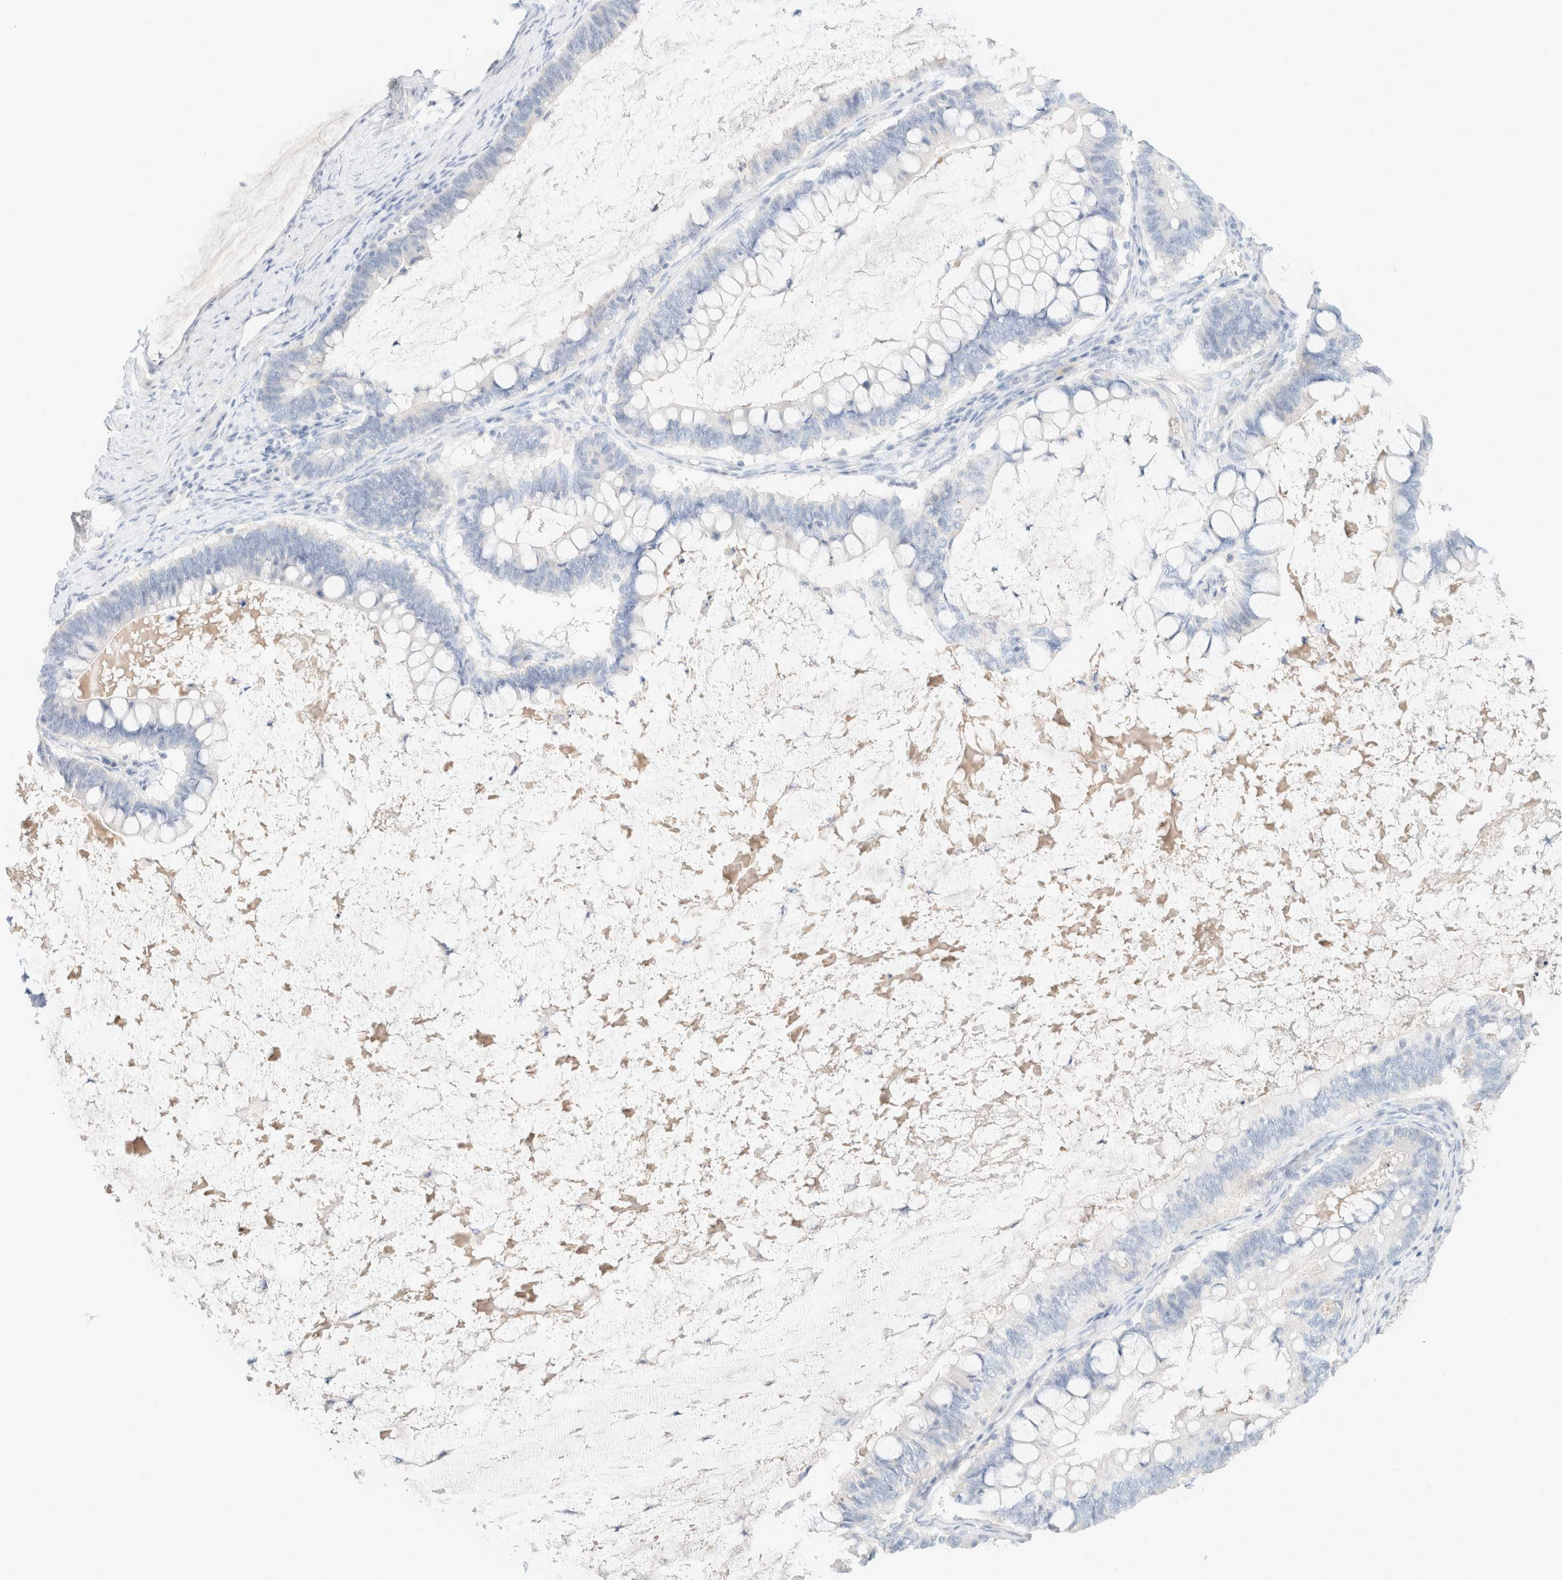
{"staining": {"intensity": "negative", "quantity": "none", "location": "none"}, "tissue": "ovarian cancer", "cell_type": "Tumor cells", "image_type": "cancer", "snomed": [{"axis": "morphology", "description": "Cystadenocarcinoma, mucinous, NOS"}, {"axis": "topography", "description": "Ovary"}], "caption": "A high-resolution photomicrograph shows immunohistochemistry (IHC) staining of mucinous cystadenocarcinoma (ovarian), which demonstrates no significant staining in tumor cells.", "gene": "CPQ", "patient": {"sex": "female", "age": 61}}